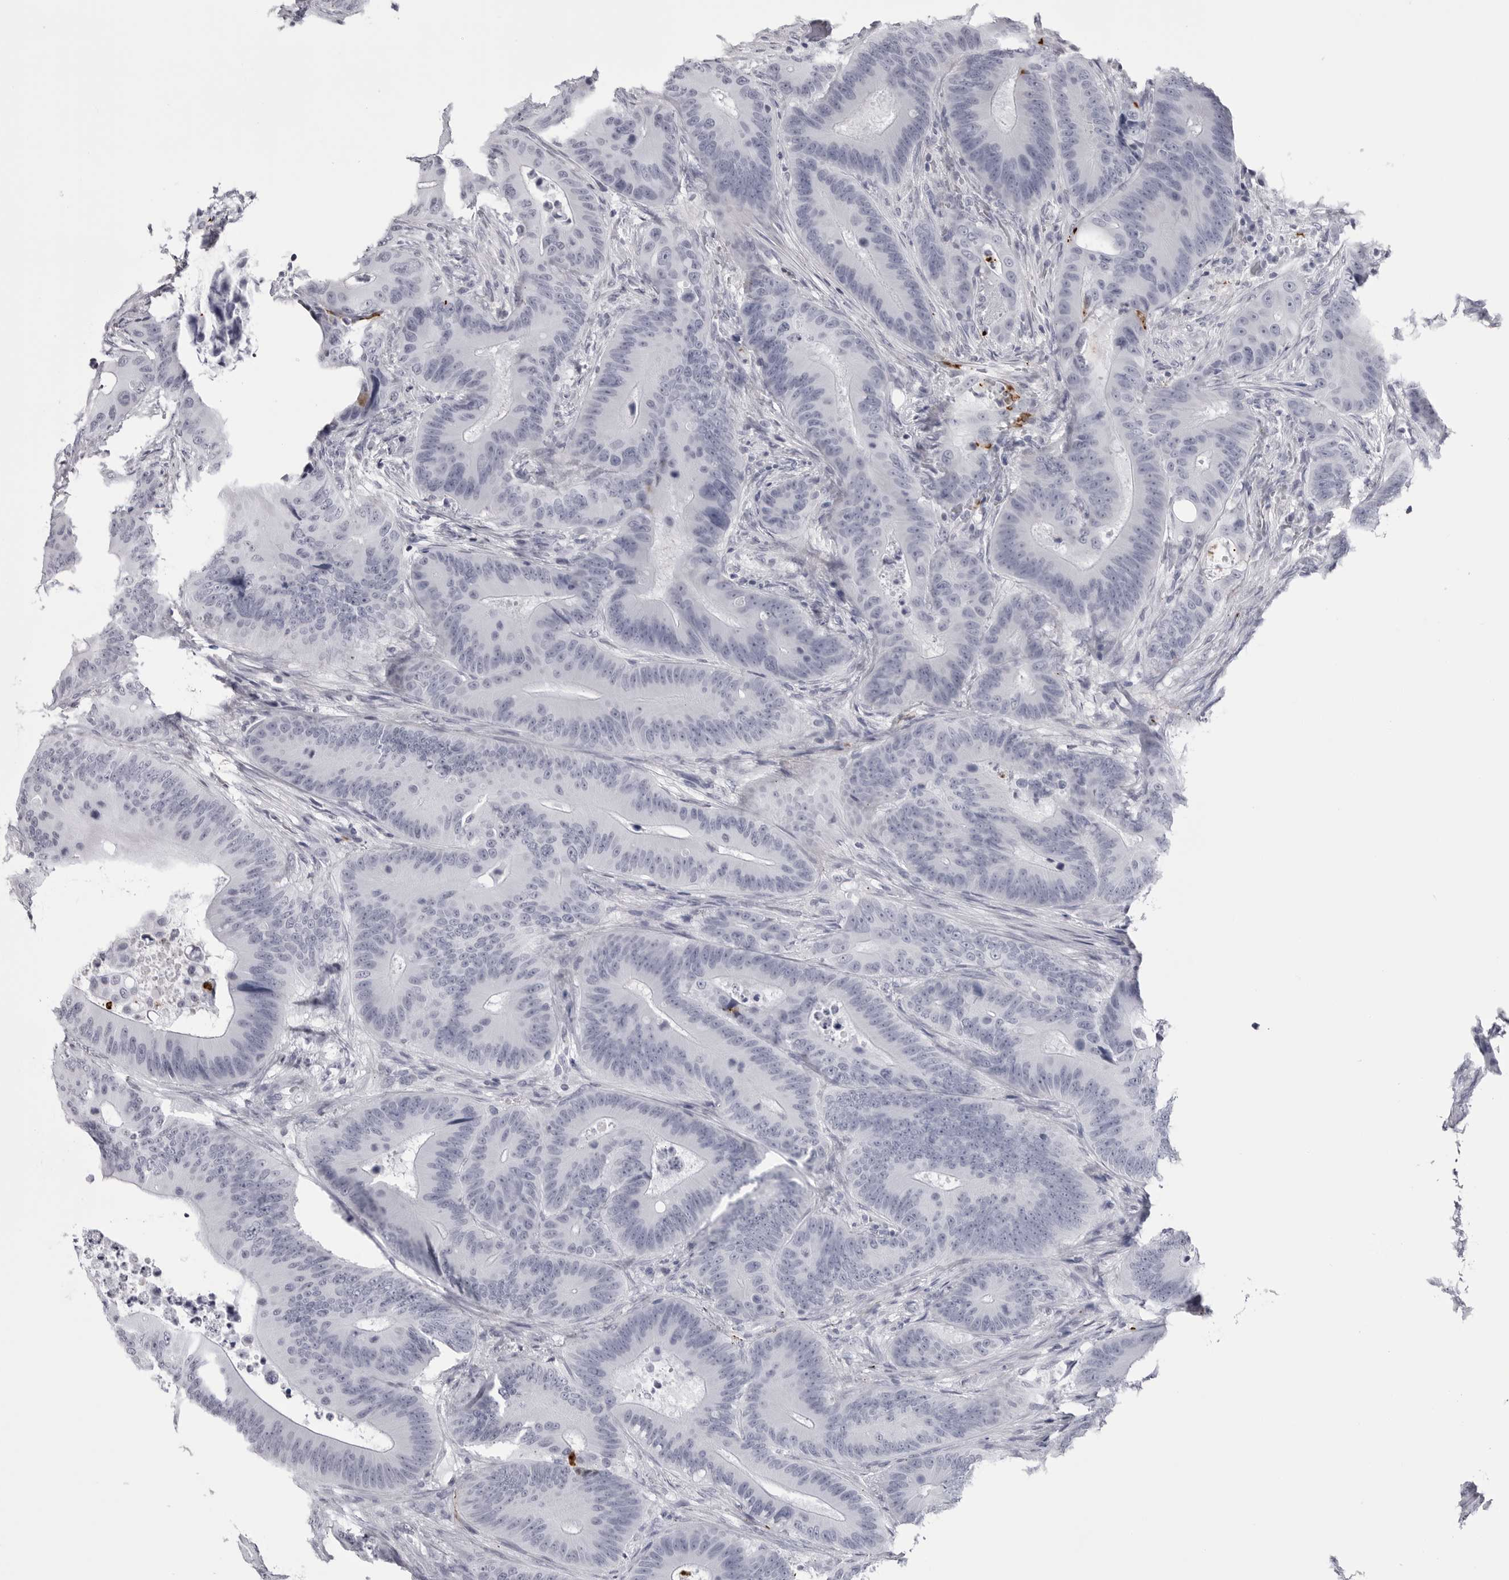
{"staining": {"intensity": "negative", "quantity": "none", "location": "none"}, "tissue": "colorectal cancer", "cell_type": "Tumor cells", "image_type": "cancer", "snomed": [{"axis": "morphology", "description": "Adenocarcinoma, NOS"}, {"axis": "topography", "description": "Colon"}], "caption": "Human colorectal adenocarcinoma stained for a protein using immunohistochemistry (IHC) exhibits no staining in tumor cells.", "gene": "COL26A1", "patient": {"sex": "male", "age": 83}}